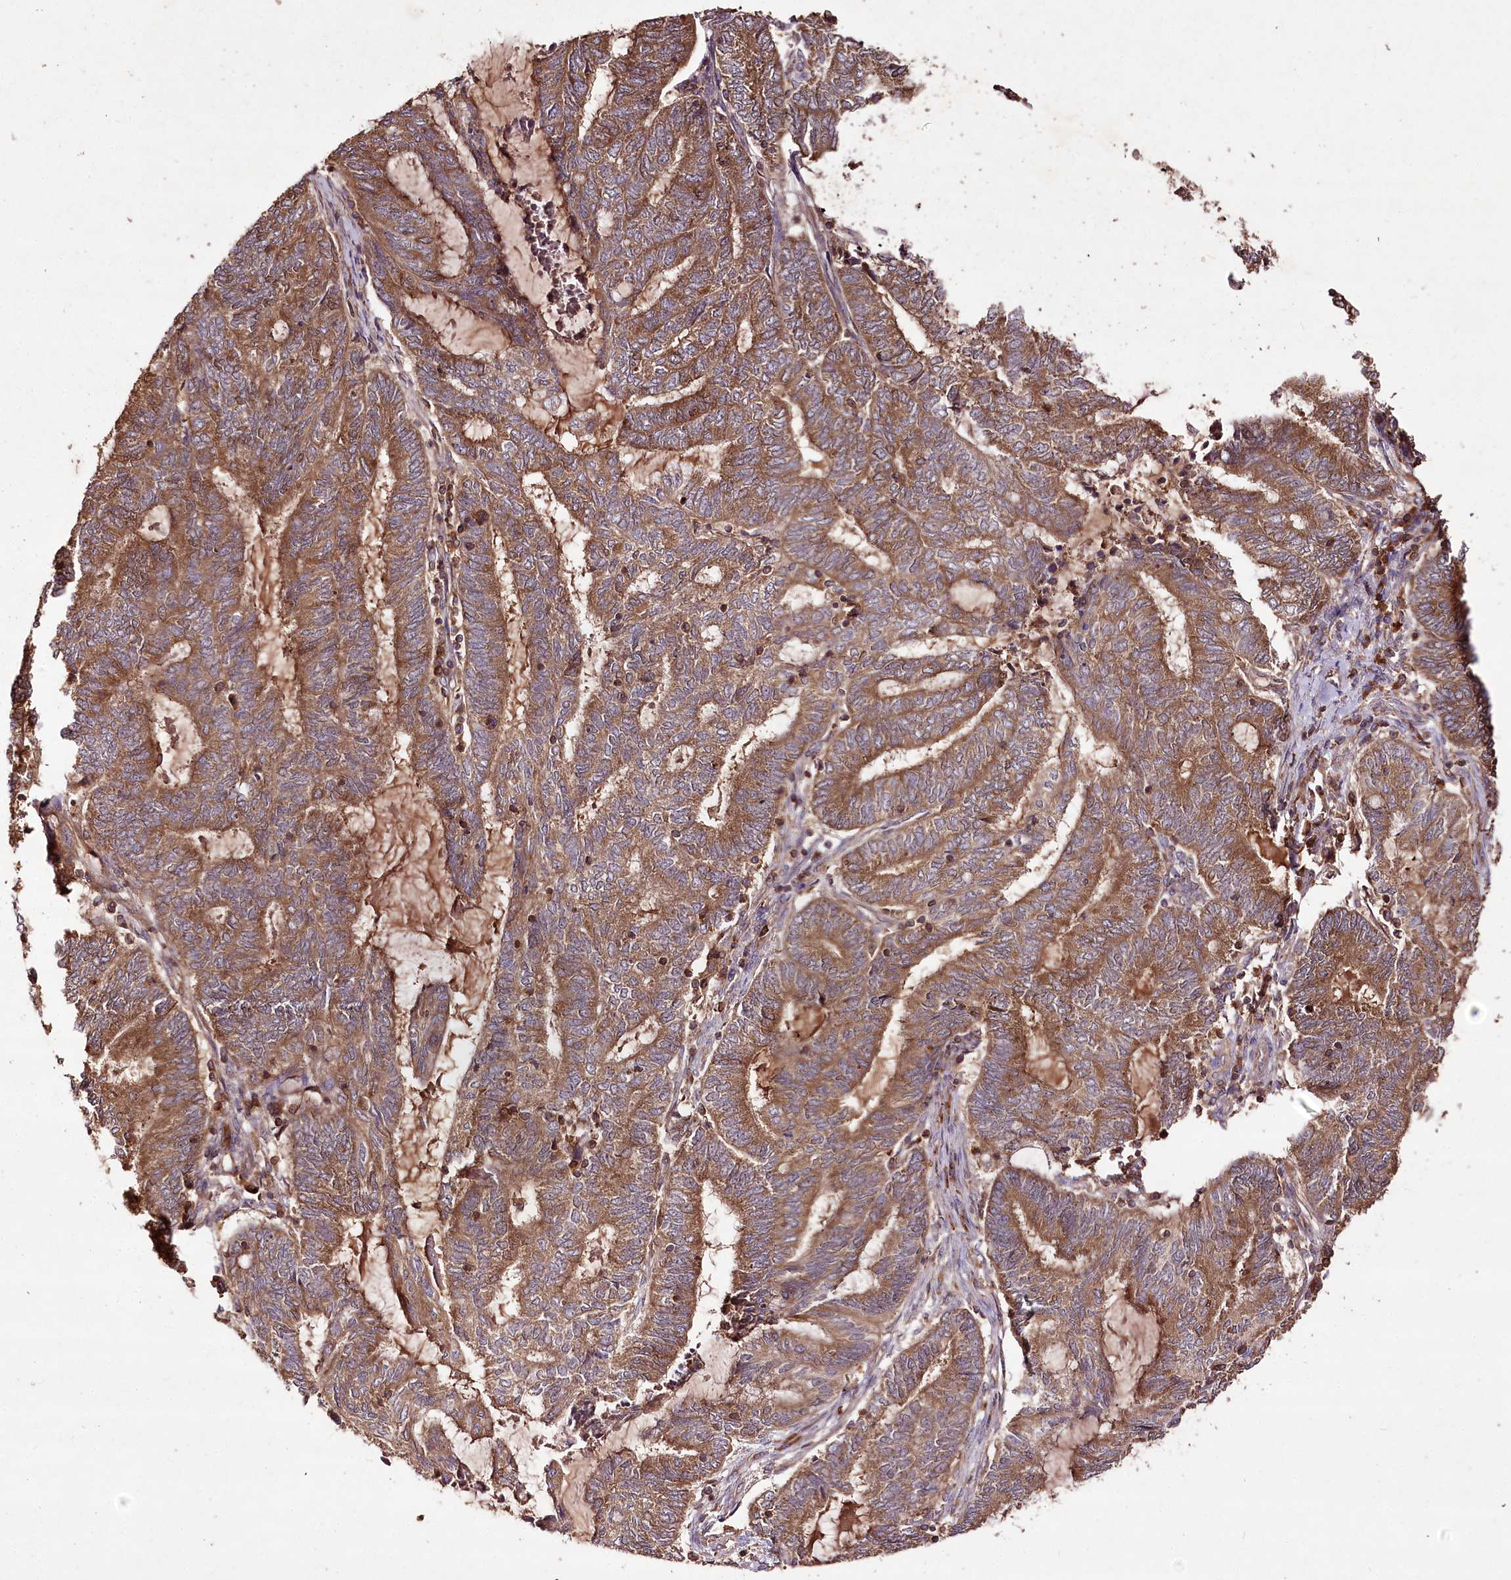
{"staining": {"intensity": "moderate", "quantity": ">75%", "location": "cytoplasmic/membranous"}, "tissue": "endometrial cancer", "cell_type": "Tumor cells", "image_type": "cancer", "snomed": [{"axis": "morphology", "description": "Adenocarcinoma, NOS"}, {"axis": "topography", "description": "Uterus"}, {"axis": "topography", "description": "Endometrium"}], "caption": "Tumor cells demonstrate medium levels of moderate cytoplasmic/membranous staining in approximately >75% of cells in human endometrial cancer (adenocarcinoma).", "gene": "FAM53B", "patient": {"sex": "female", "age": 70}}